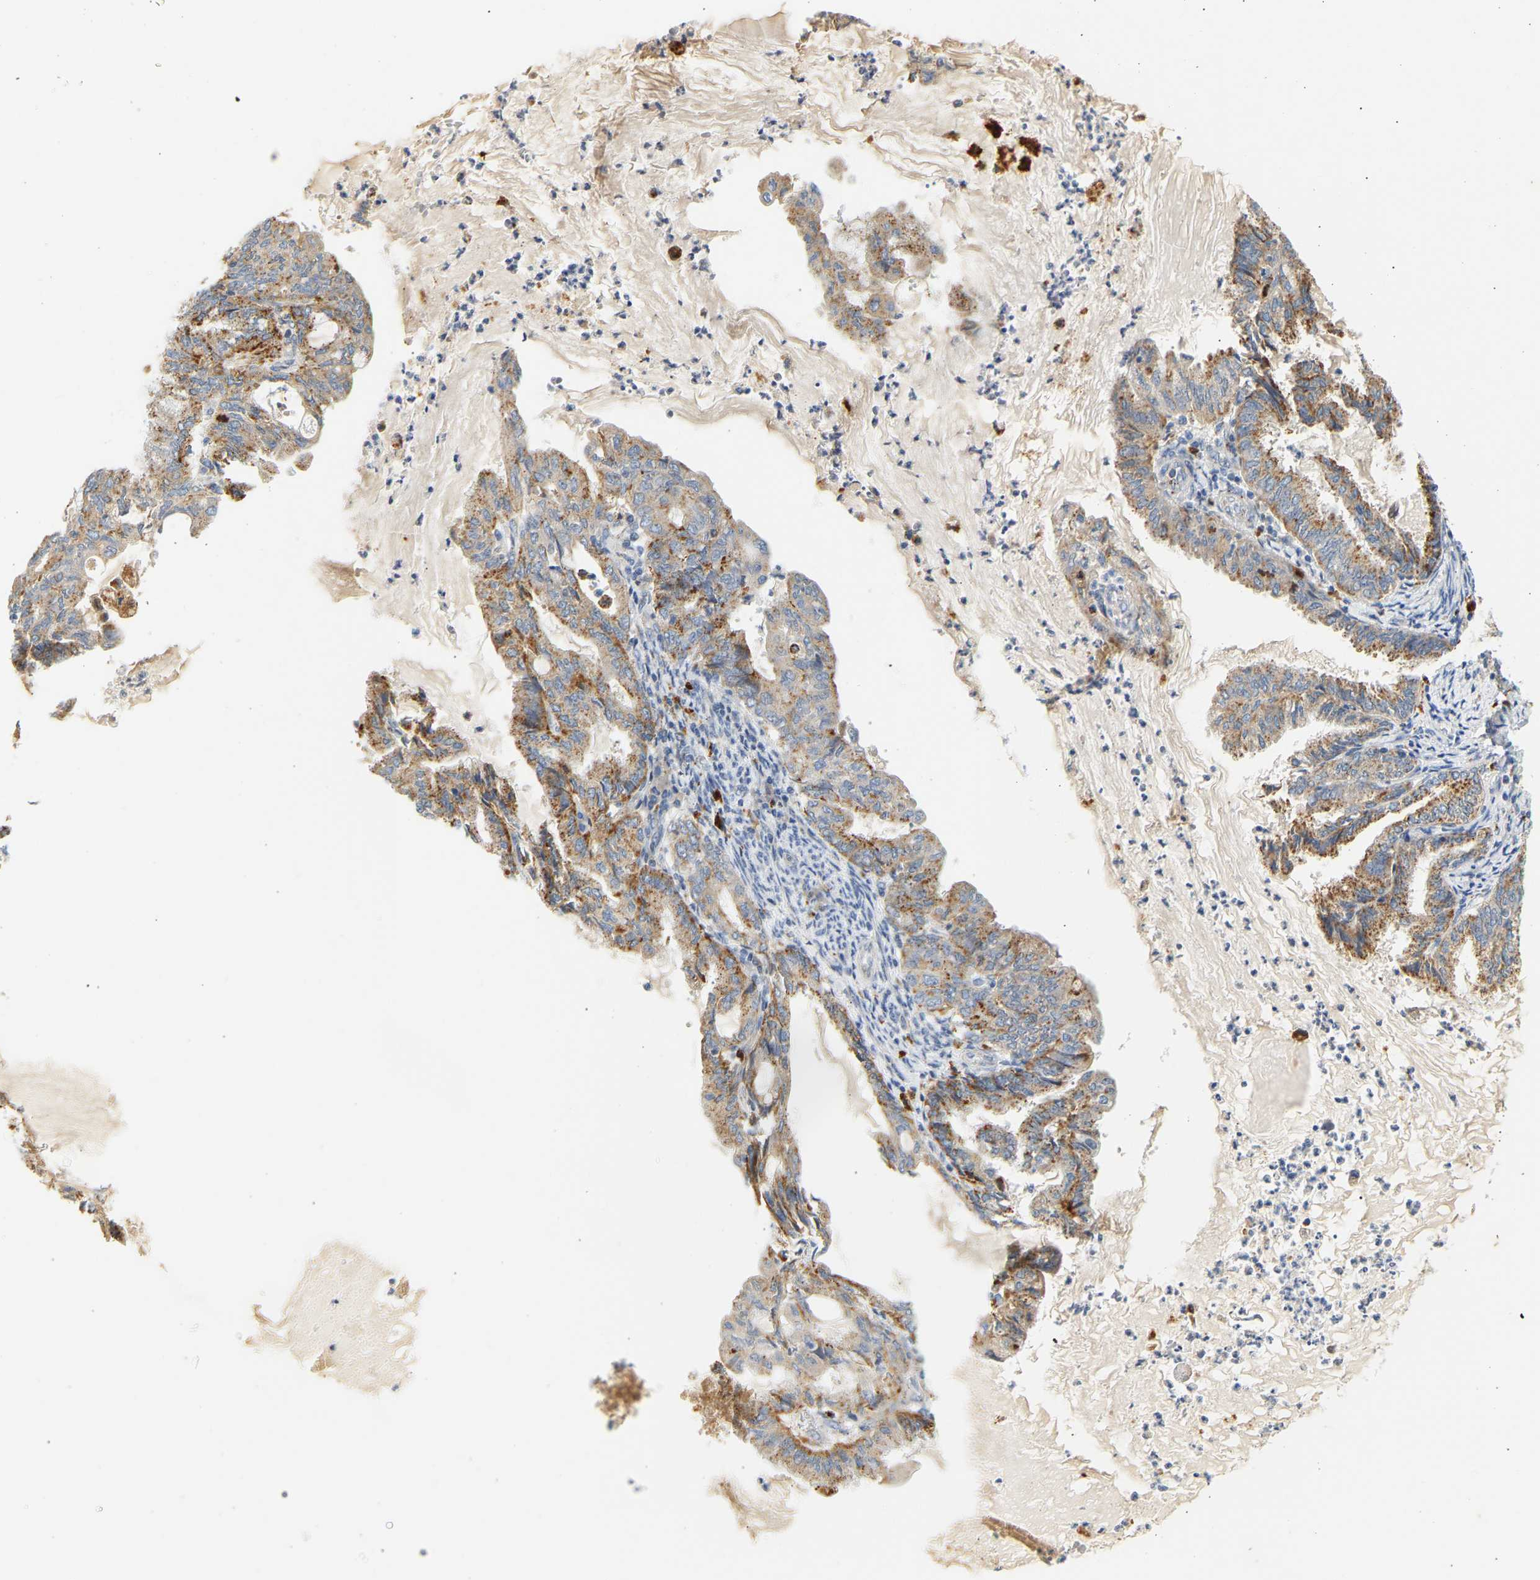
{"staining": {"intensity": "moderate", "quantity": ">75%", "location": "cytoplasmic/membranous"}, "tissue": "endometrial cancer", "cell_type": "Tumor cells", "image_type": "cancer", "snomed": [{"axis": "morphology", "description": "Adenocarcinoma, NOS"}, {"axis": "topography", "description": "Endometrium"}], "caption": "A histopathology image showing moderate cytoplasmic/membranous positivity in approximately >75% of tumor cells in endometrial cancer (adenocarcinoma), as visualized by brown immunohistochemical staining.", "gene": "ENTHD1", "patient": {"sex": "female", "age": 86}}